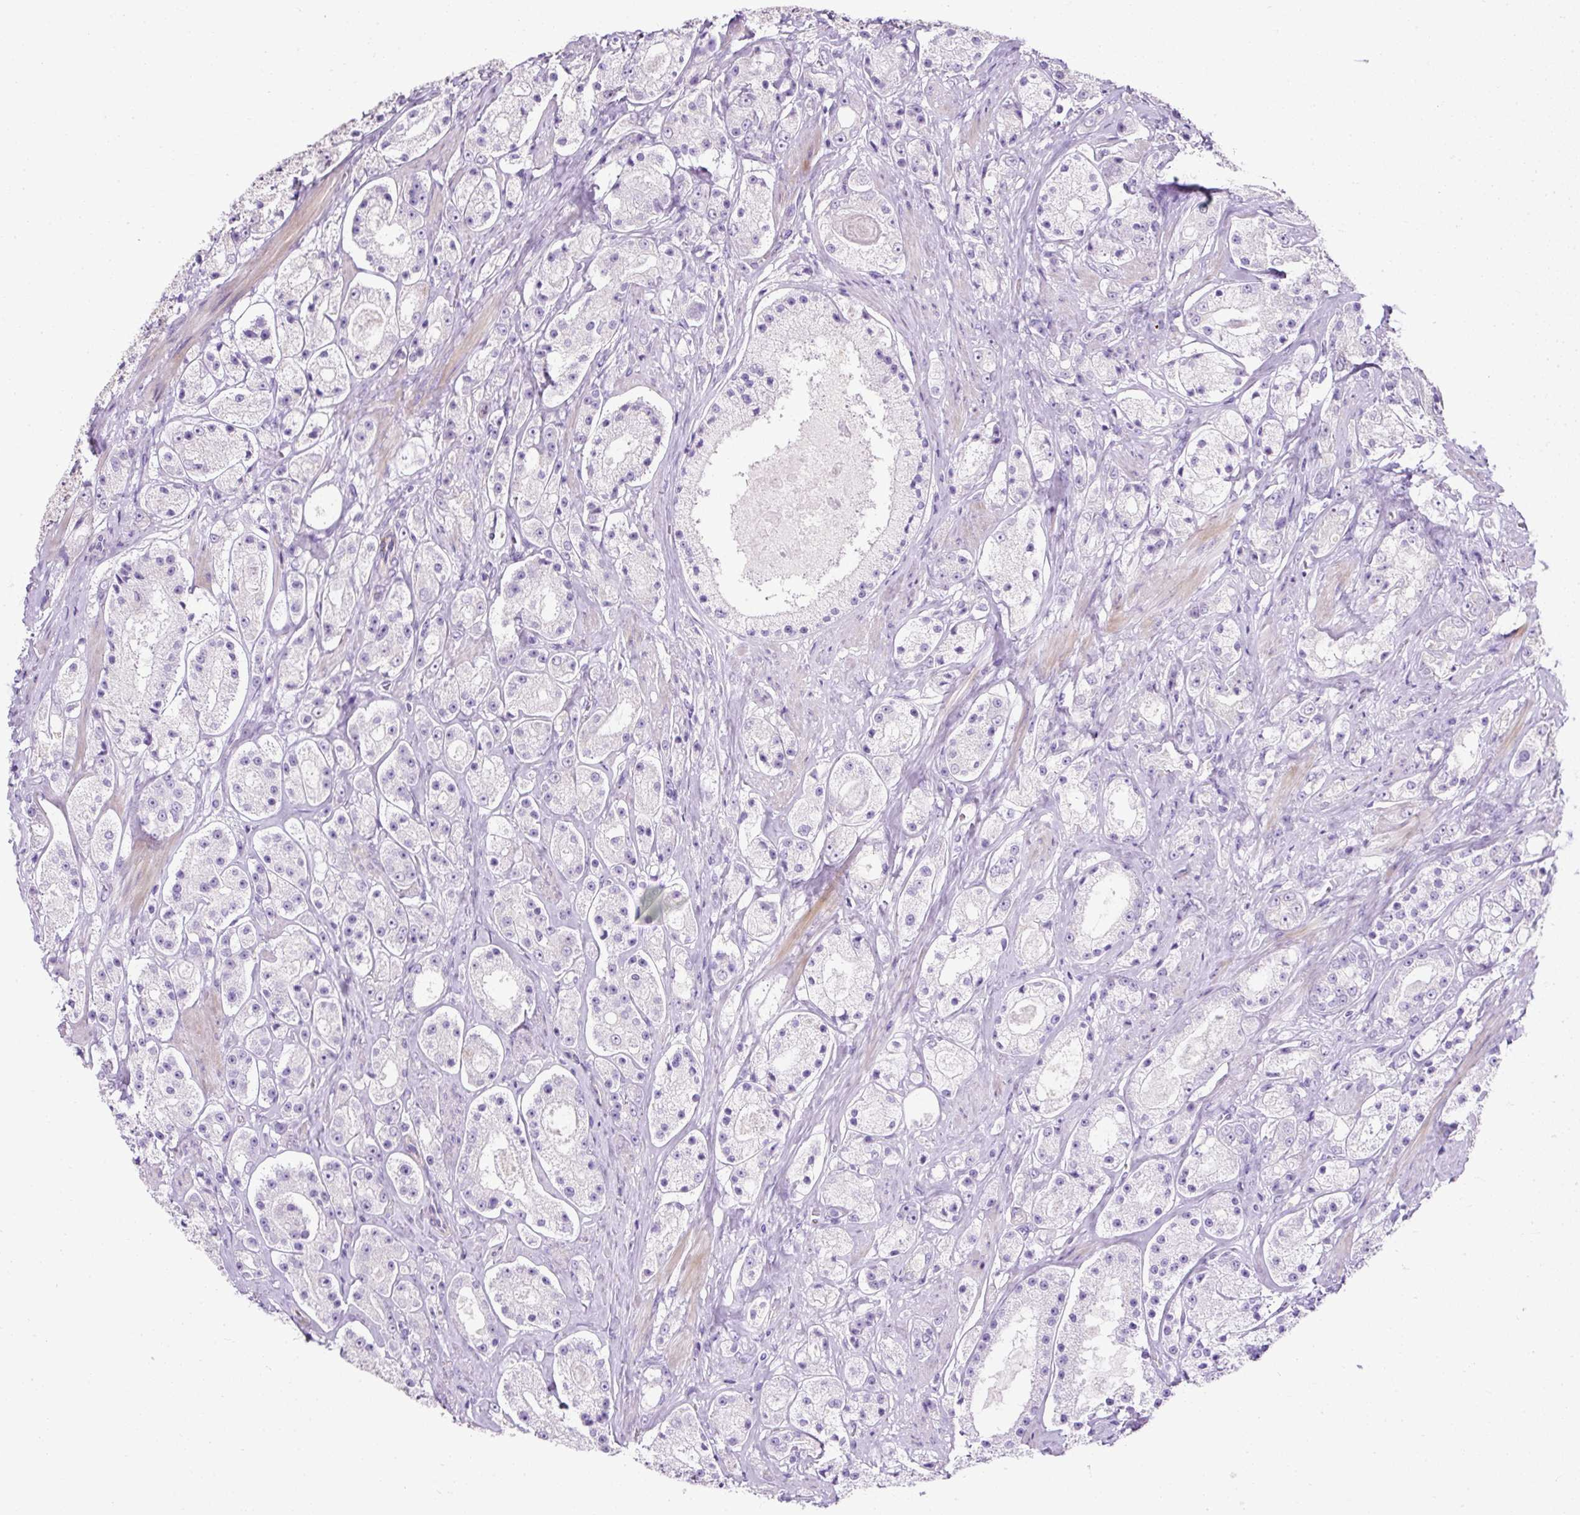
{"staining": {"intensity": "negative", "quantity": "none", "location": "none"}, "tissue": "prostate cancer", "cell_type": "Tumor cells", "image_type": "cancer", "snomed": [{"axis": "morphology", "description": "Adenocarcinoma, High grade"}, {"axis": "topography", "description": "Prostate"}], "caption": "Tumor cells are negative for protein expression in human prostate cancer (adenocarcinoma (high-grade)). (IHC, brightfield microscopy, high magnification).", "gene": "C2CD4C", "patient": {"sex": "male", "age": 67}}